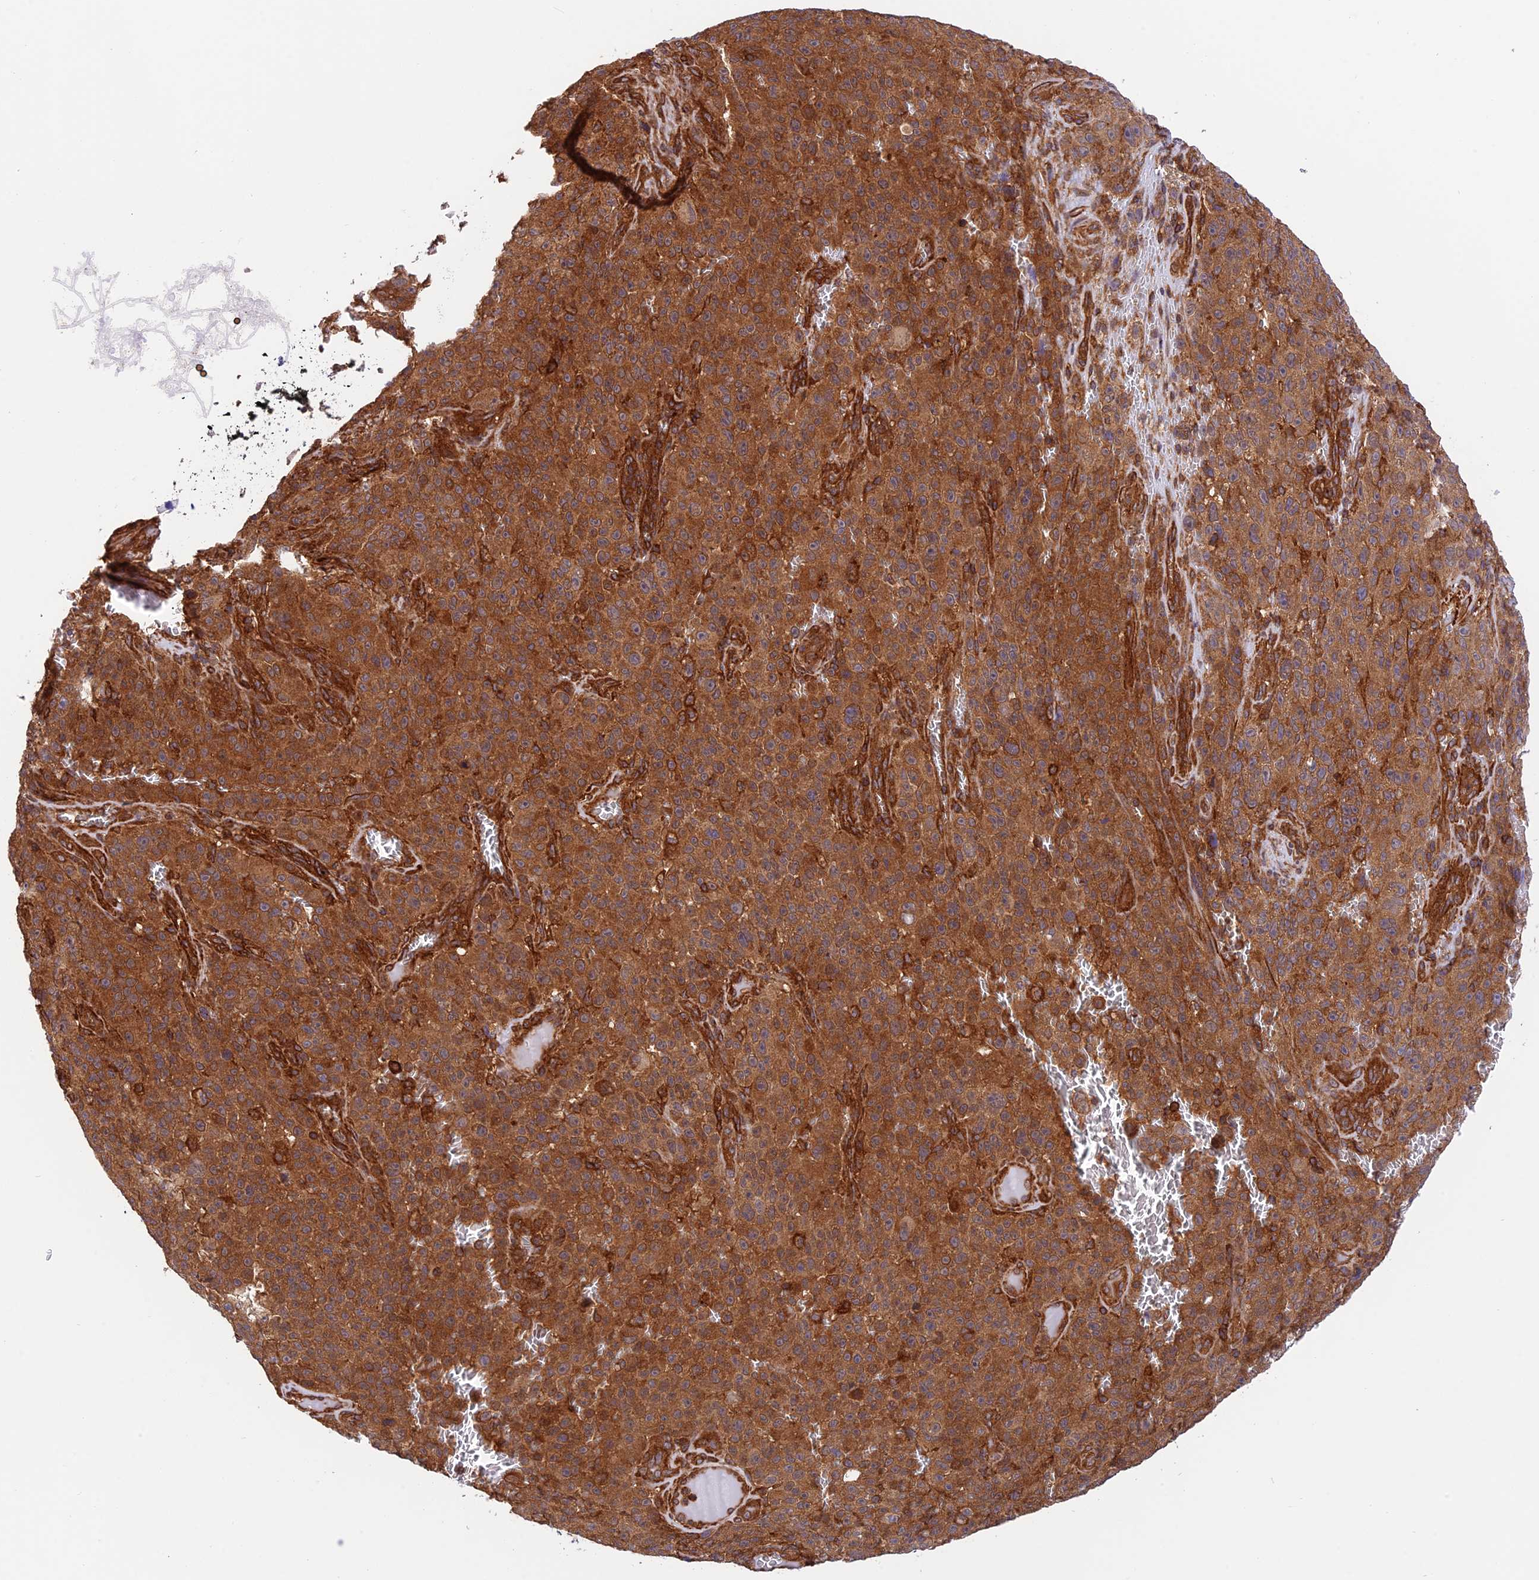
{"staining": {"intensity": "strong", "quantity": ">75%", "location": "cytoplasmic/membranous"}, "tissue": "melanoma", "cell_type": "Tumor cells", "image_type": "cancer", "snomed": [{"axis": "morphology", "description": "Malignant melanoma, NOS"}, {"axis": "topography", "description": "Skin"}], "caption": "This photomicrograph exhibits melanoma stained with immunohistochemistry to label a protein in brown. The cytoplasmic/membranous of tumor cells show strong positivity for the protein. Nuclei are counter-stained blue.", "gene": "EVI5L", "patient": {"sex": "female", "age": 82}}